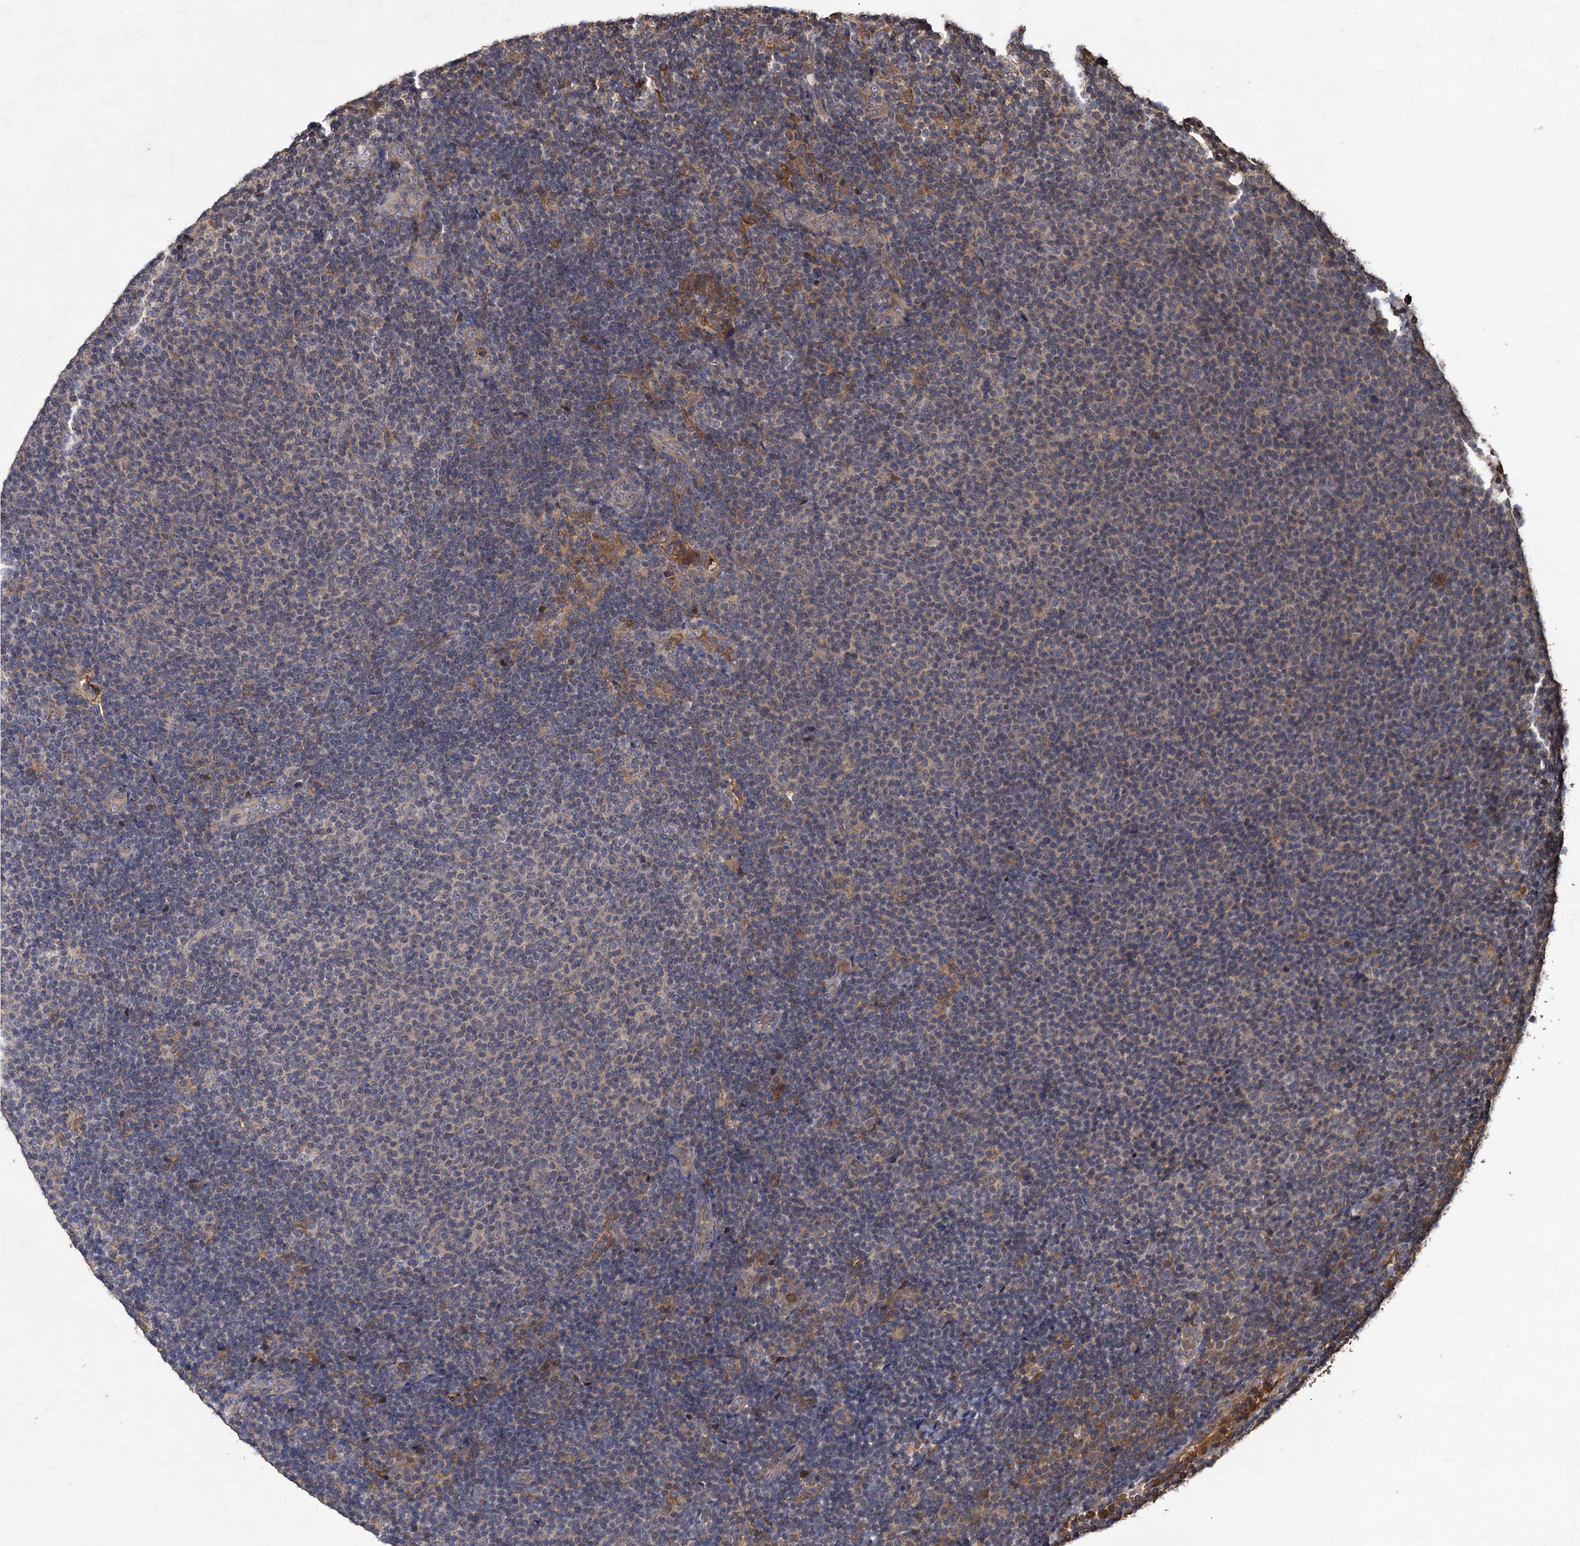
{"staining": {"intensity": "negative", "quantity": "none", "location": "none"}, "tissue": "lymphoma", "cell_type": "Tumor cells", "image_type": "cancer", "snomed": [{"axis": "morphology", "description": "Malignant lymphoma, non-Hodgkin's type, Low grade"}, {"axis": "topography", "description": "Lymph node"}], "caption": "This is an immunohistochemistry image of lymphoma. There is no positivity in tumor cells.", "gene": "GCLC", "patient": {"sex": "male", "age": 66}}